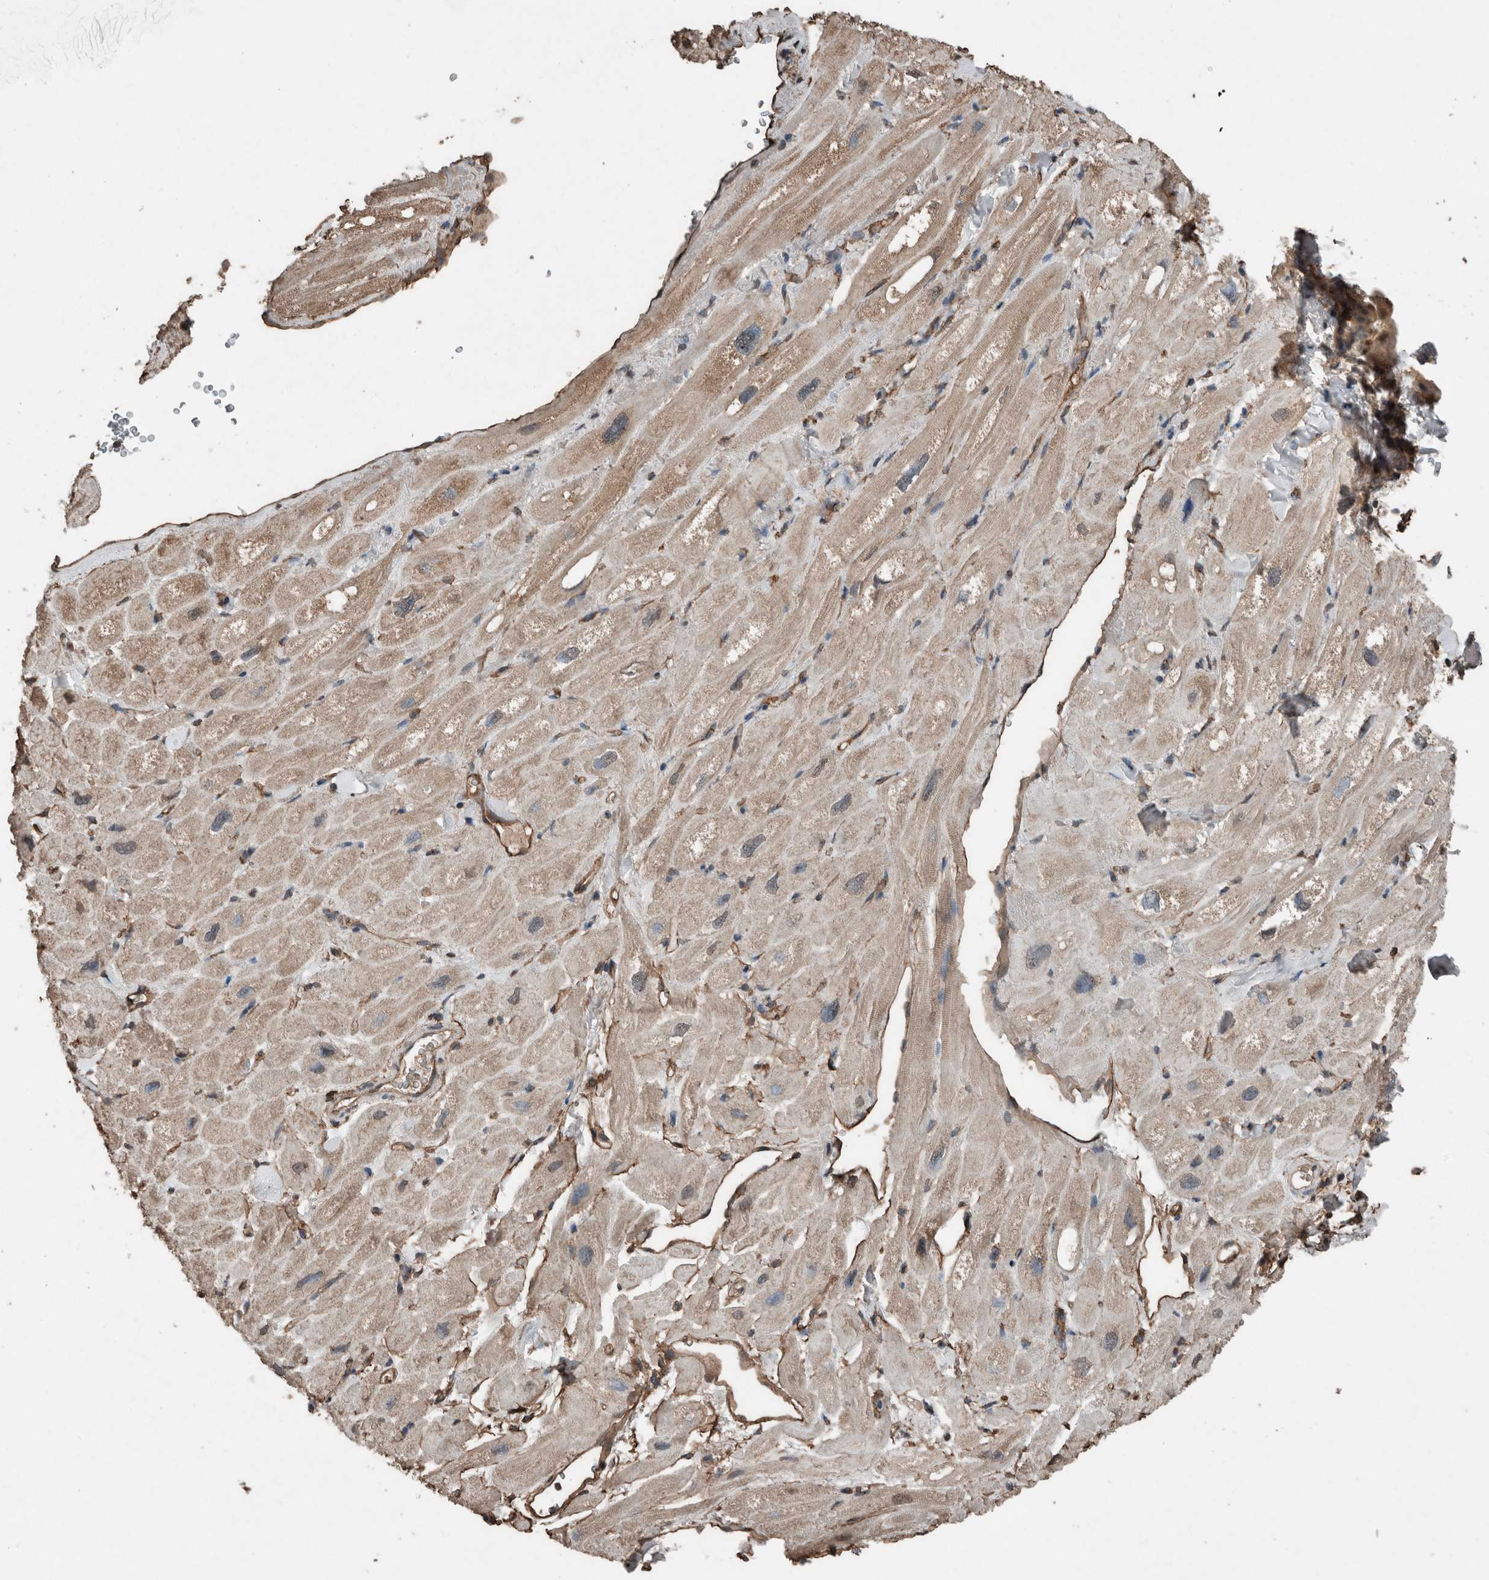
{"staining": {"intensity": "weak", "quantity": "25%-75%", "location": "cytoplasmic/membranous"}, "tissue": "heart muscle", "cell_type": "Cardiomyocytes", "image_type": "normal", "snomed": [{"axis": "morphology", "description": "Normal tissue, NOS"}, {"axis": "topography", "description": "Heart"}], "caption": "Immunohistochemistry (IHC) histopathology image of normal heart muscle: heart muscle stained using immunohistochemistry (IHC) reveals low levels of weak protein expression localized specifically in the cytoplasmic/membranous of cardiomyocytes, appearing as a cytoplasmic/membranous brown color.", "gene": "S100A10", "patient": {"sex": "male", "age": 49}}